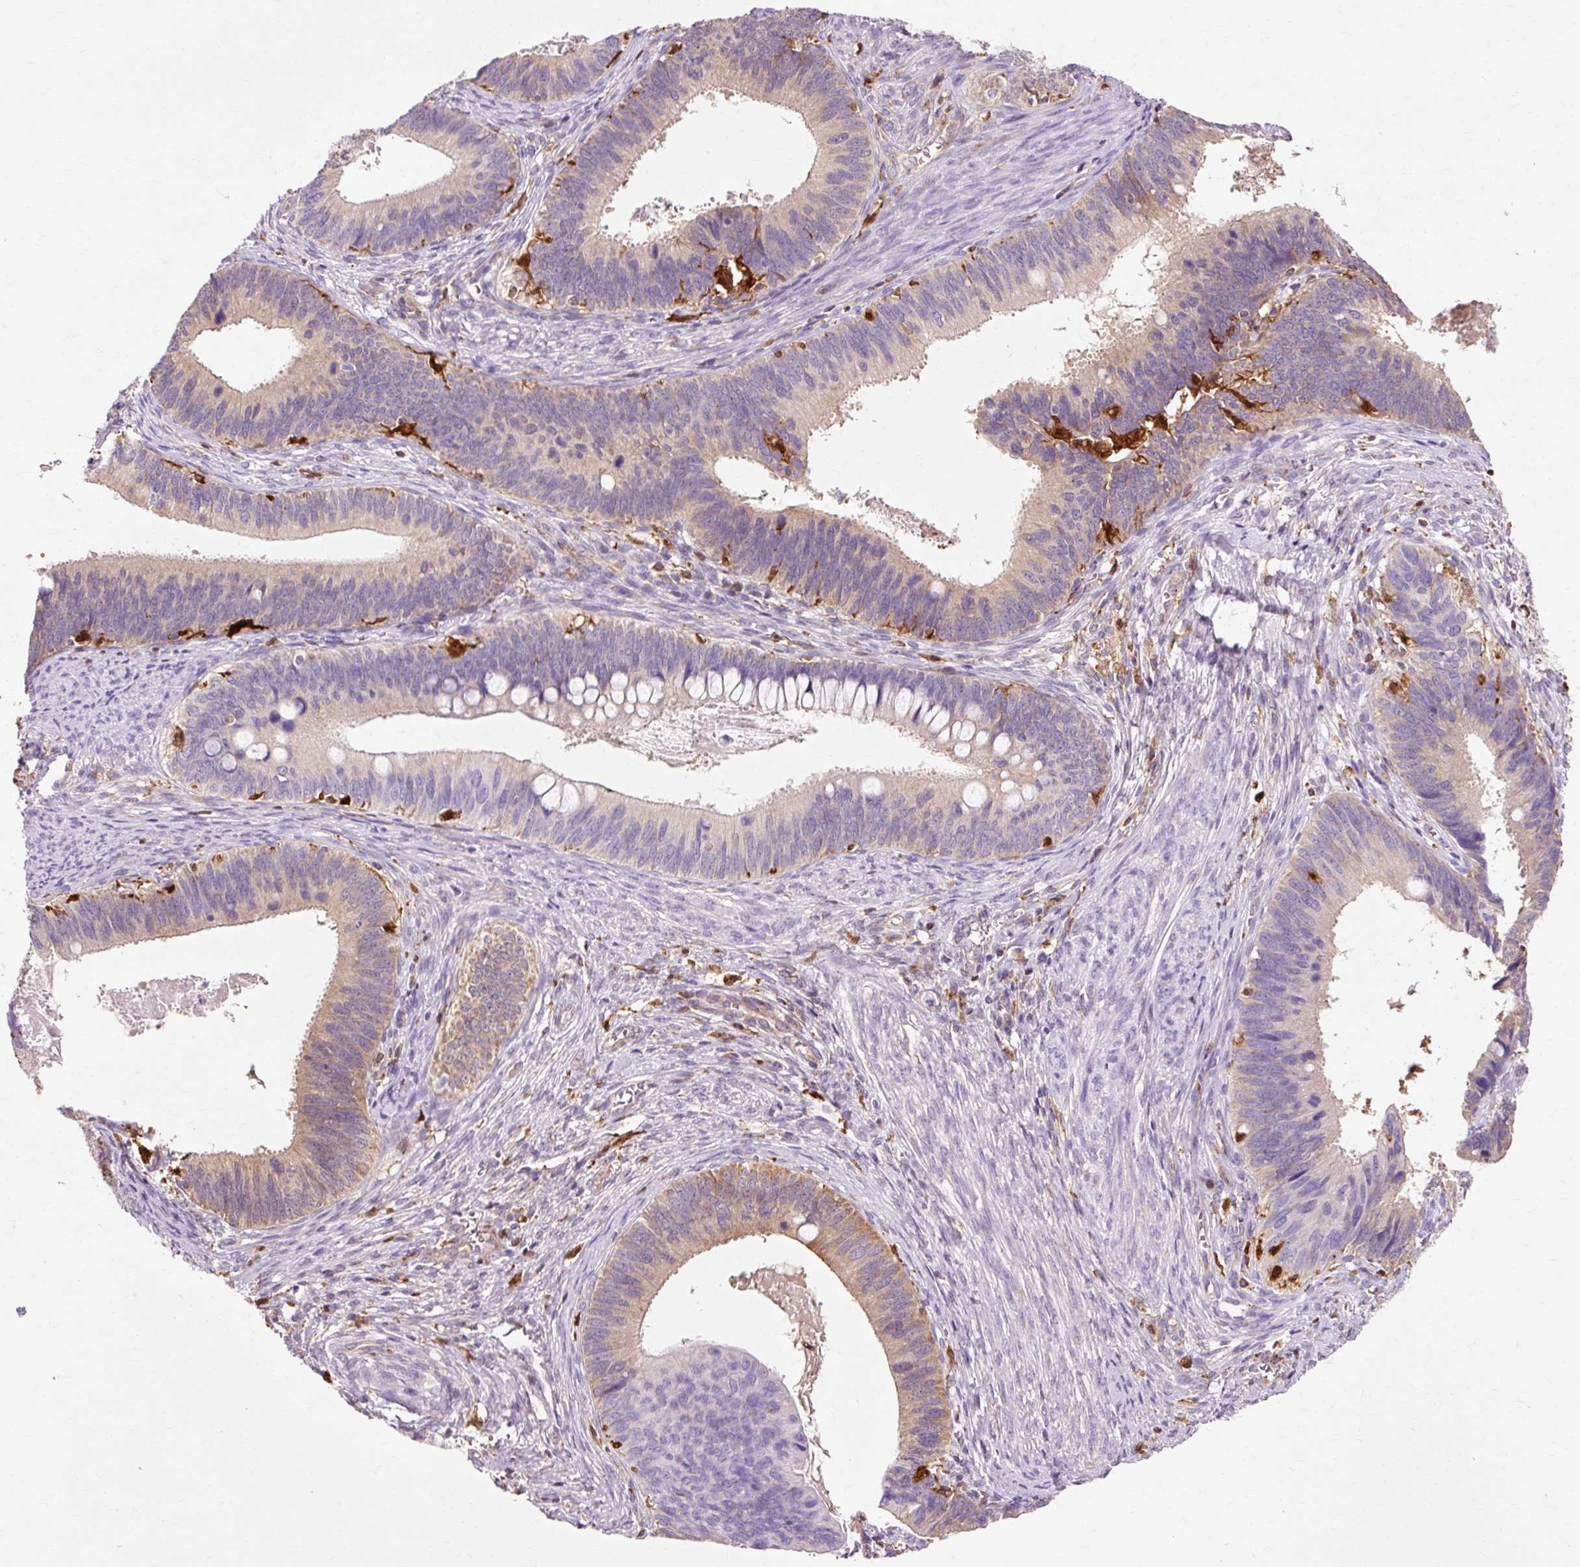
{"staining": {"intensity": "weak", "quantity": "<25%", "location": "cytoplasmic/membranous"}, "tissue": "cervical cancer", "cell_type": "Tumor cells", "image_type": "cancer", "snomed": [{"axis": "morphology", "description": "Adenocarcinoma, NOS"}, {"axis": "topography", "description": "Cervix"}], "caption": "Immunohistochemistry image of neoplastic tissue: human adenocarcinoma (cervical) stained with DAB (3,3'-diaminobenzidine) demonstrates no significant protein positivity in tumor cells.", "gene": "GPX1", "patient": {"sex": "female", "age": 42}}